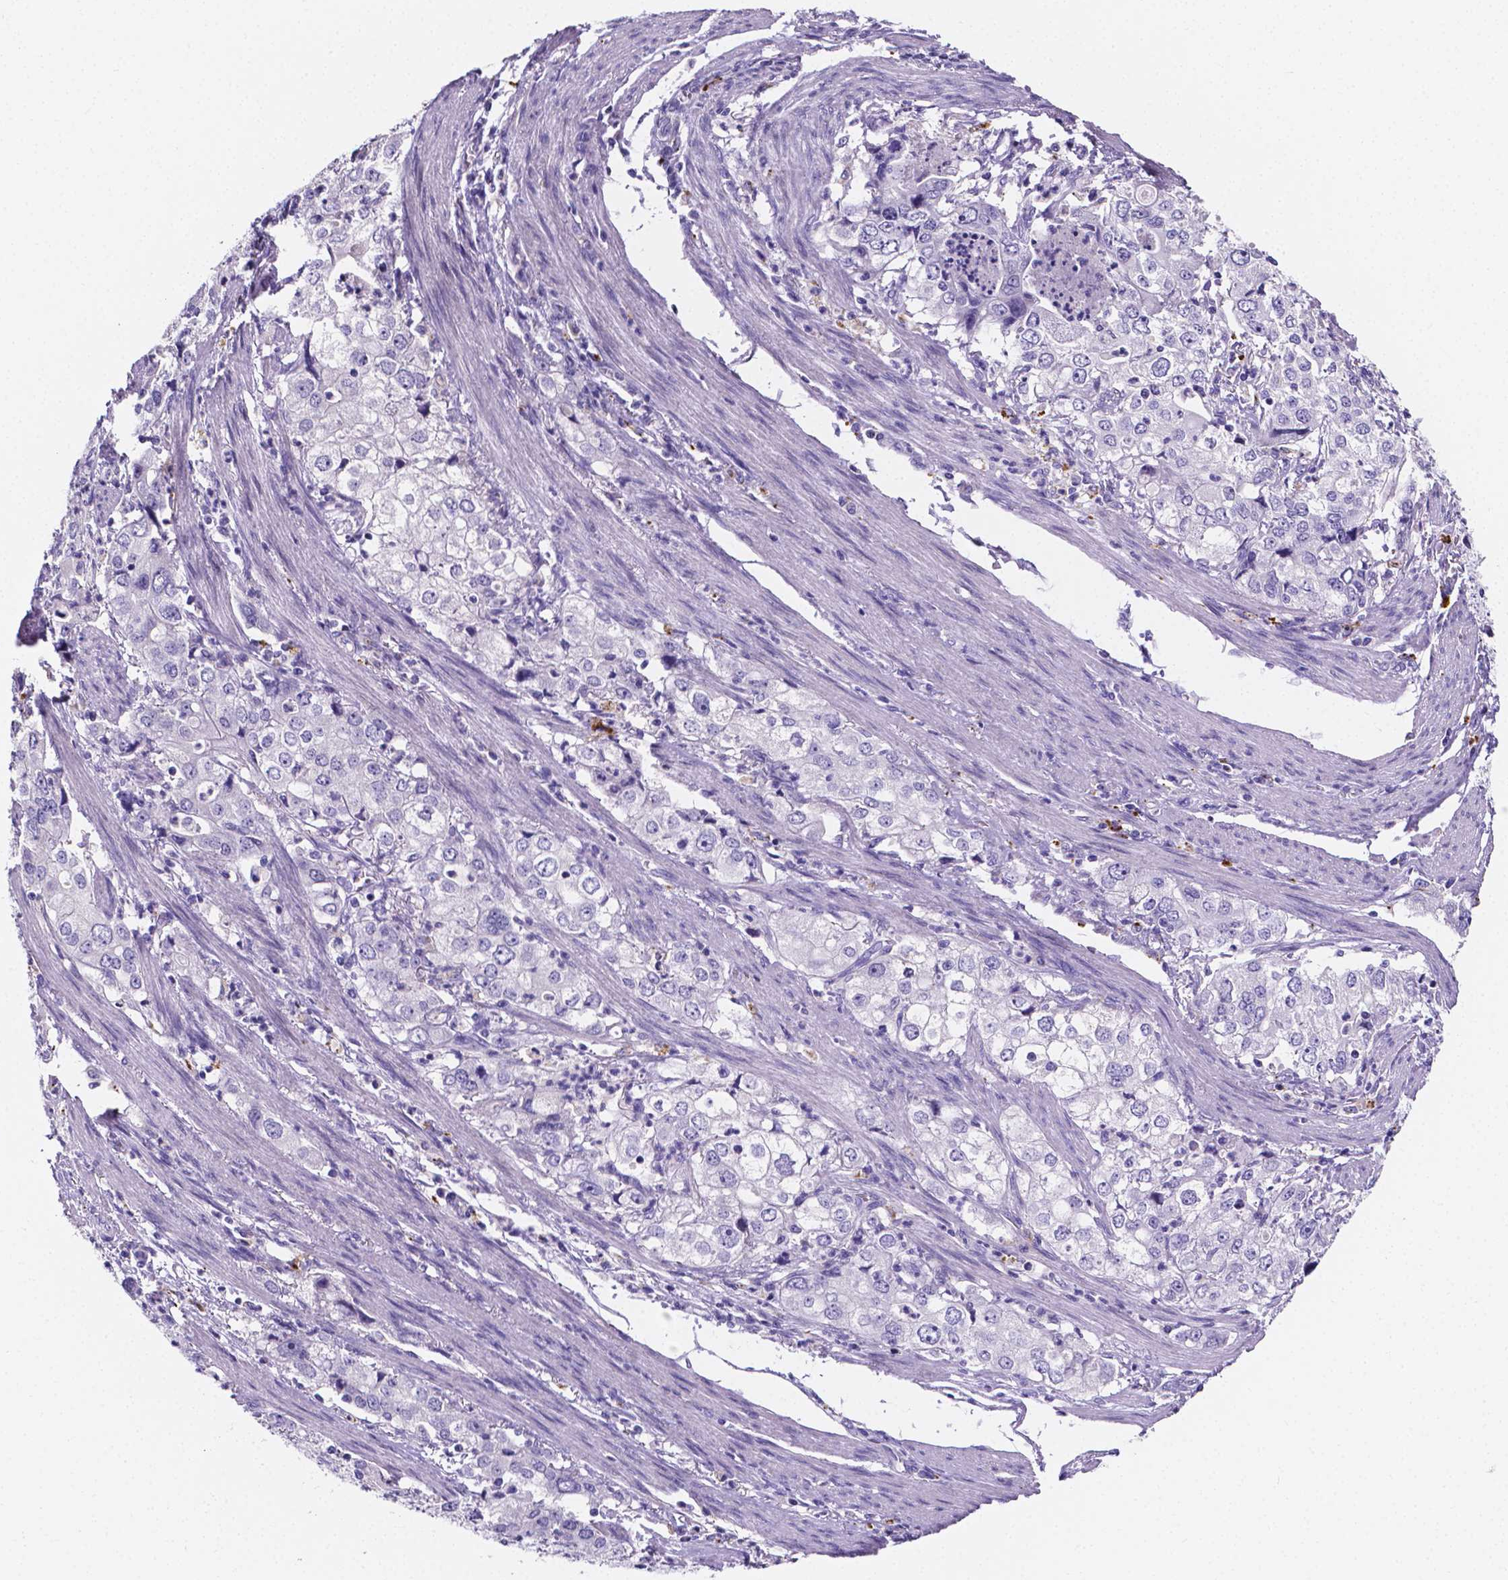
{"staining": {"intensity": "negative", "quantity": "none", "location": "none"}, "tissue": "stomach cancer", "cell_type": "Tumor cells", "image_type": "cancer", "snomed": [{"axis": "morphology", "description": "Adenocarcinoma, NOS"}, {"axis": "topography", "description": "Stomach, upper"}], "caption": "This micrograph is of stomach cancer stained with immunohistochemistry (IHC) to label a protein in brown with the nuclei are counter-stained blue. There is no staining in tumor cells.", "gene": "NRGN", "patient": {"sex": "male", "age": 75}}